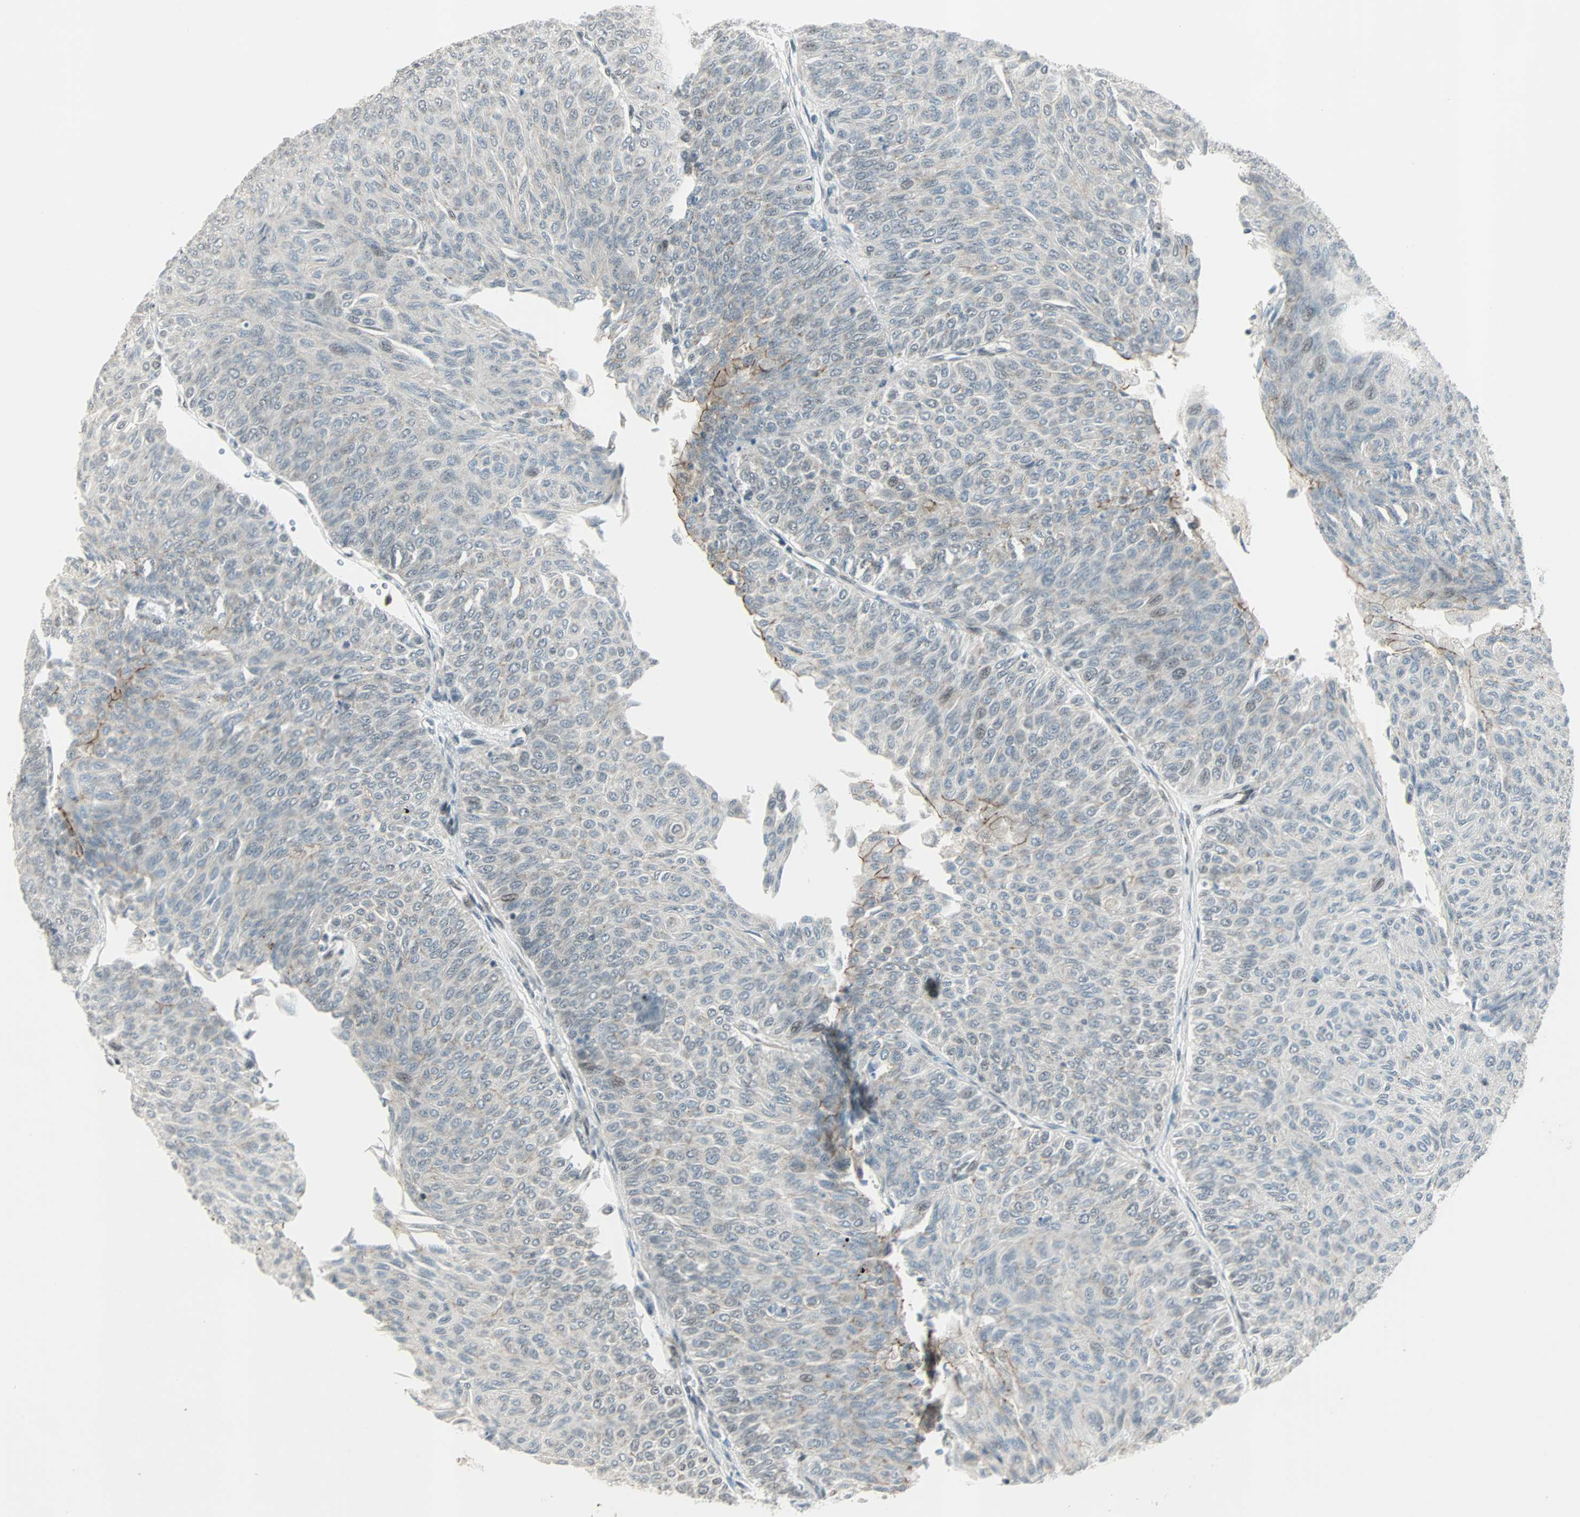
{"staining": {"intensity": "weak", "quantity": "<25%", "location": "cytoplasmic/membranous"}, "tissue": "urothelial cancer", "cell_type": "Tumor cells", "image_type": "cancer", "snomed": [{"axis": "morphology", "description": "Urothelial carcinoma, Low grade"}, {"axis": "topography", "description": "Urinary bladder"}], "caption": "Human urothelial carcinoma (low-grade) stained for a protein using IHC demonstrates no staining in tumor cells.", "gene": "CBX4", "patient": {"sex": "male", "age": 78}}